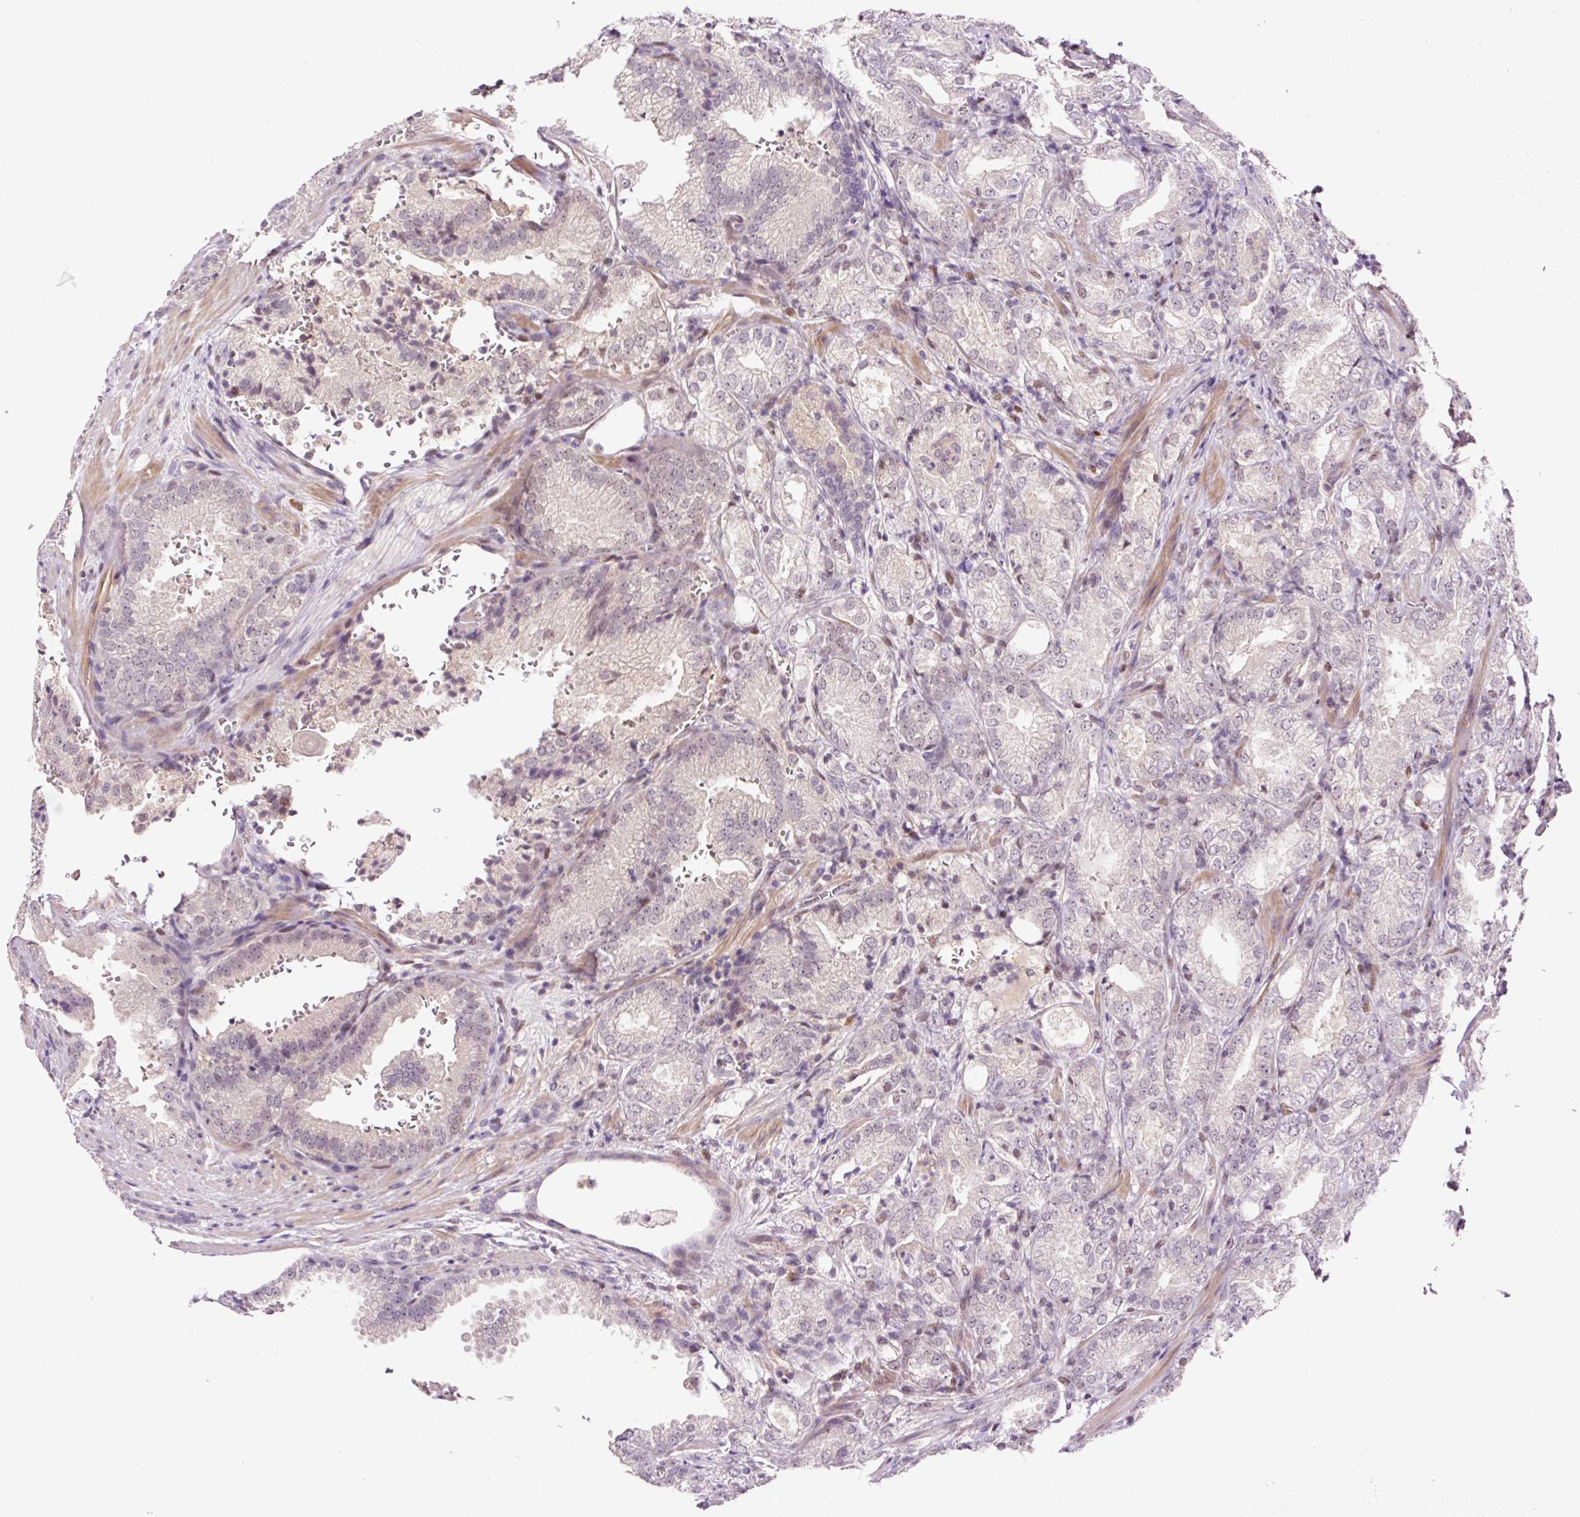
{"staining": {"intensity": "negative", "quantity": "none", "location": "none"}, "tissue": "prostate cancer", "cell_type": "Tumor cells", "image_type": "cancer", "snomed": [{"axis": "morphology", "description": "Adenocarcinoma, High grade"}, {"axis": "topography", "description": "Prostate"}], "caption": "Immunohistochemistry image of neoplastic tissue: prostate high-grade adenocarcinoma stained with DAB (3,3'-diaminobenzidine) exhibits no significant protein expression in tumor cells. (DAB immunohistochemistry (IHC) visualized using brightfield microscopy, high magnification).", "gene": "DPPA4", "patient": {"sex": "male", "age": 63}}